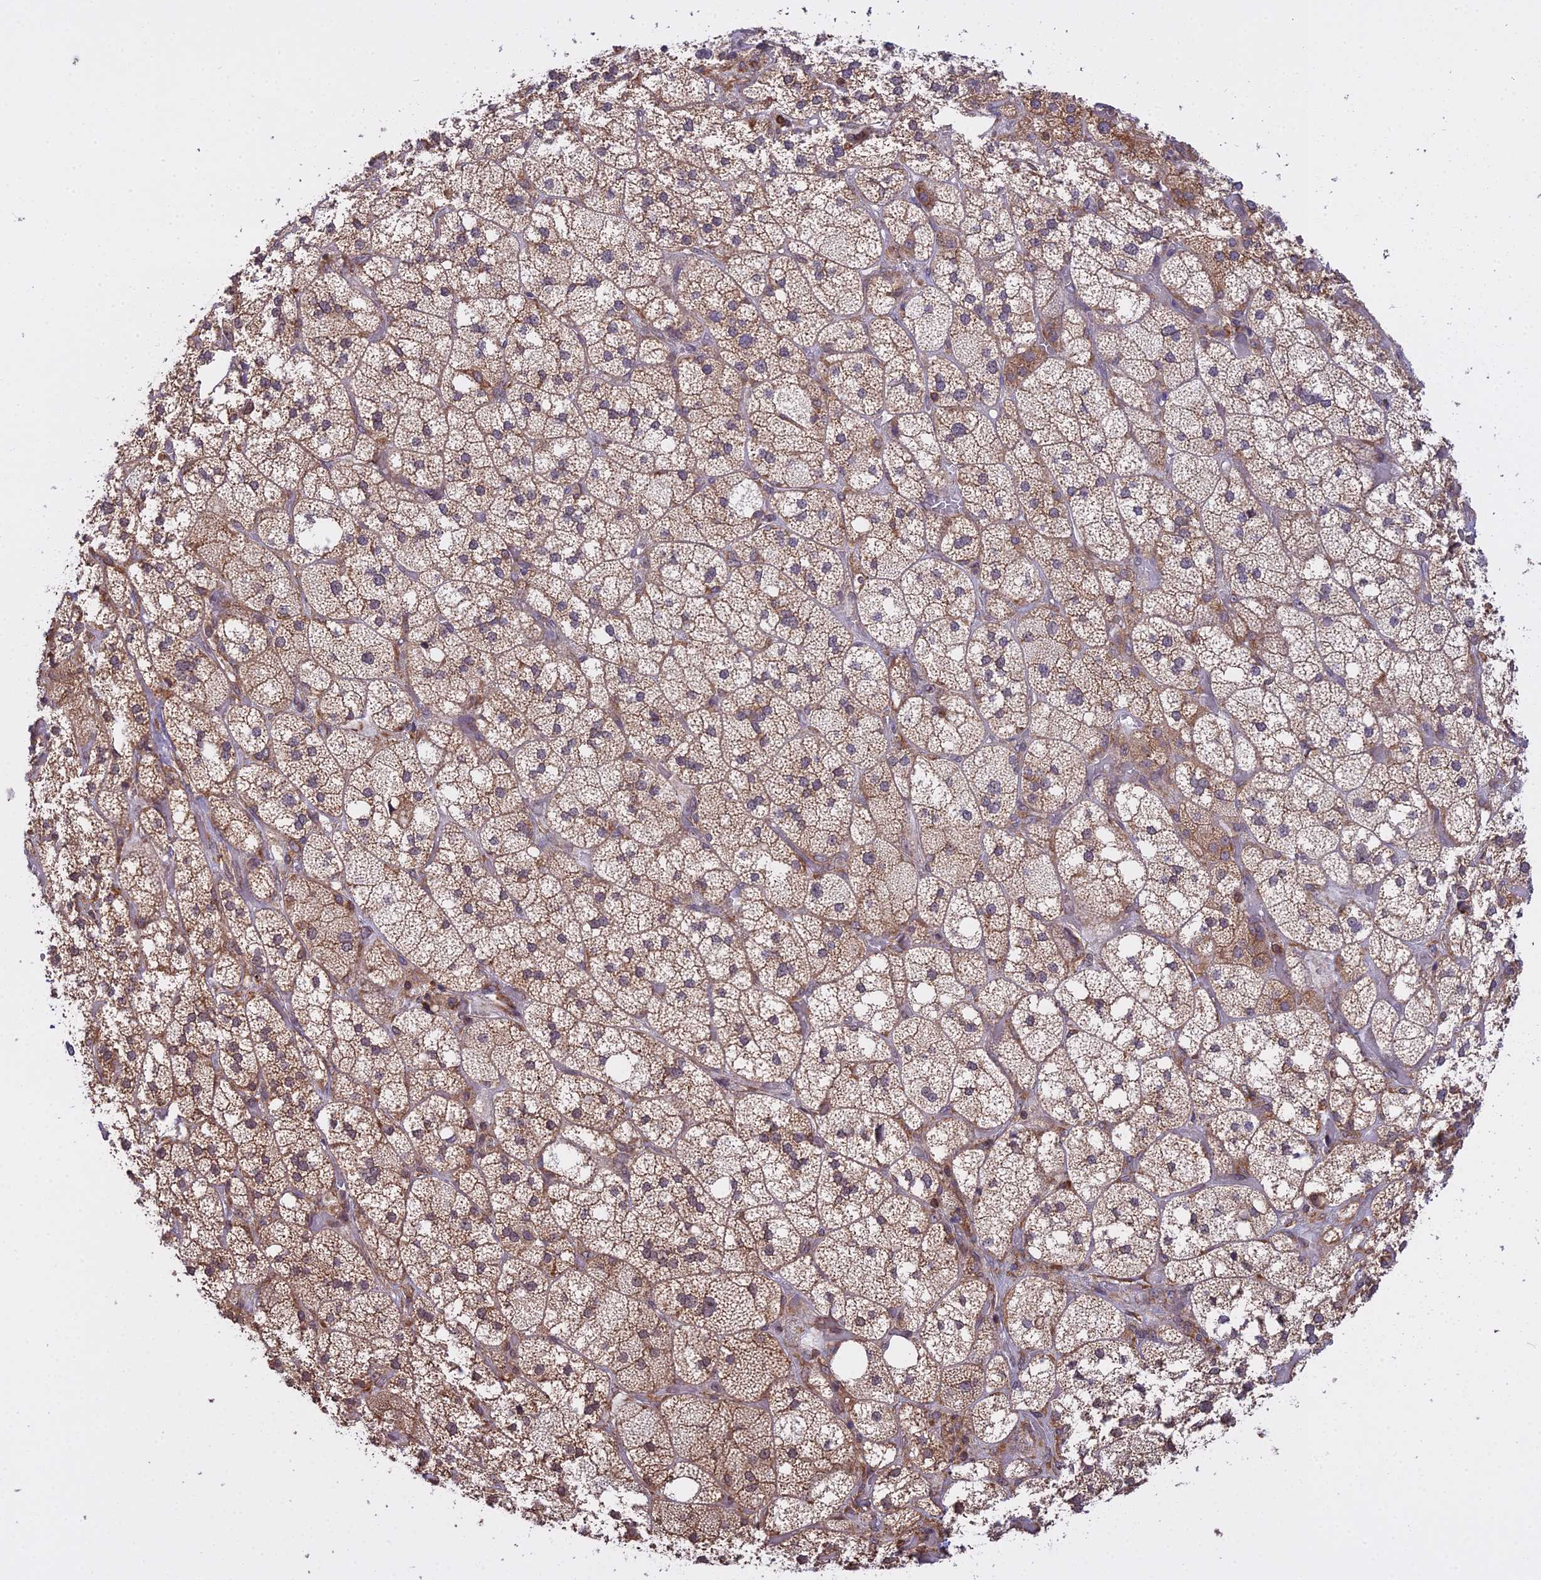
{"staining": {"intensity": "moderate", "quantity": ">75%", "location": "cytoplasmic/membranous"}, "tissue": "adrenal gland", "cell_type": "Glandular cells", "image_type": "normal", "snomed": [{"axis": "morphology", "description": "Normal tissue, NOS"}, {"axis": "topography", "description": "Adrenal gland"}], "caption": "This image exhibits immunohistochemistry staining of benign human adrenal gland, with medium moderate cytoplasmic/membranous positivity in about >75% of glandular cells.", "gene": "RPL26", "patient": {"sex": "male", "age": 61}}